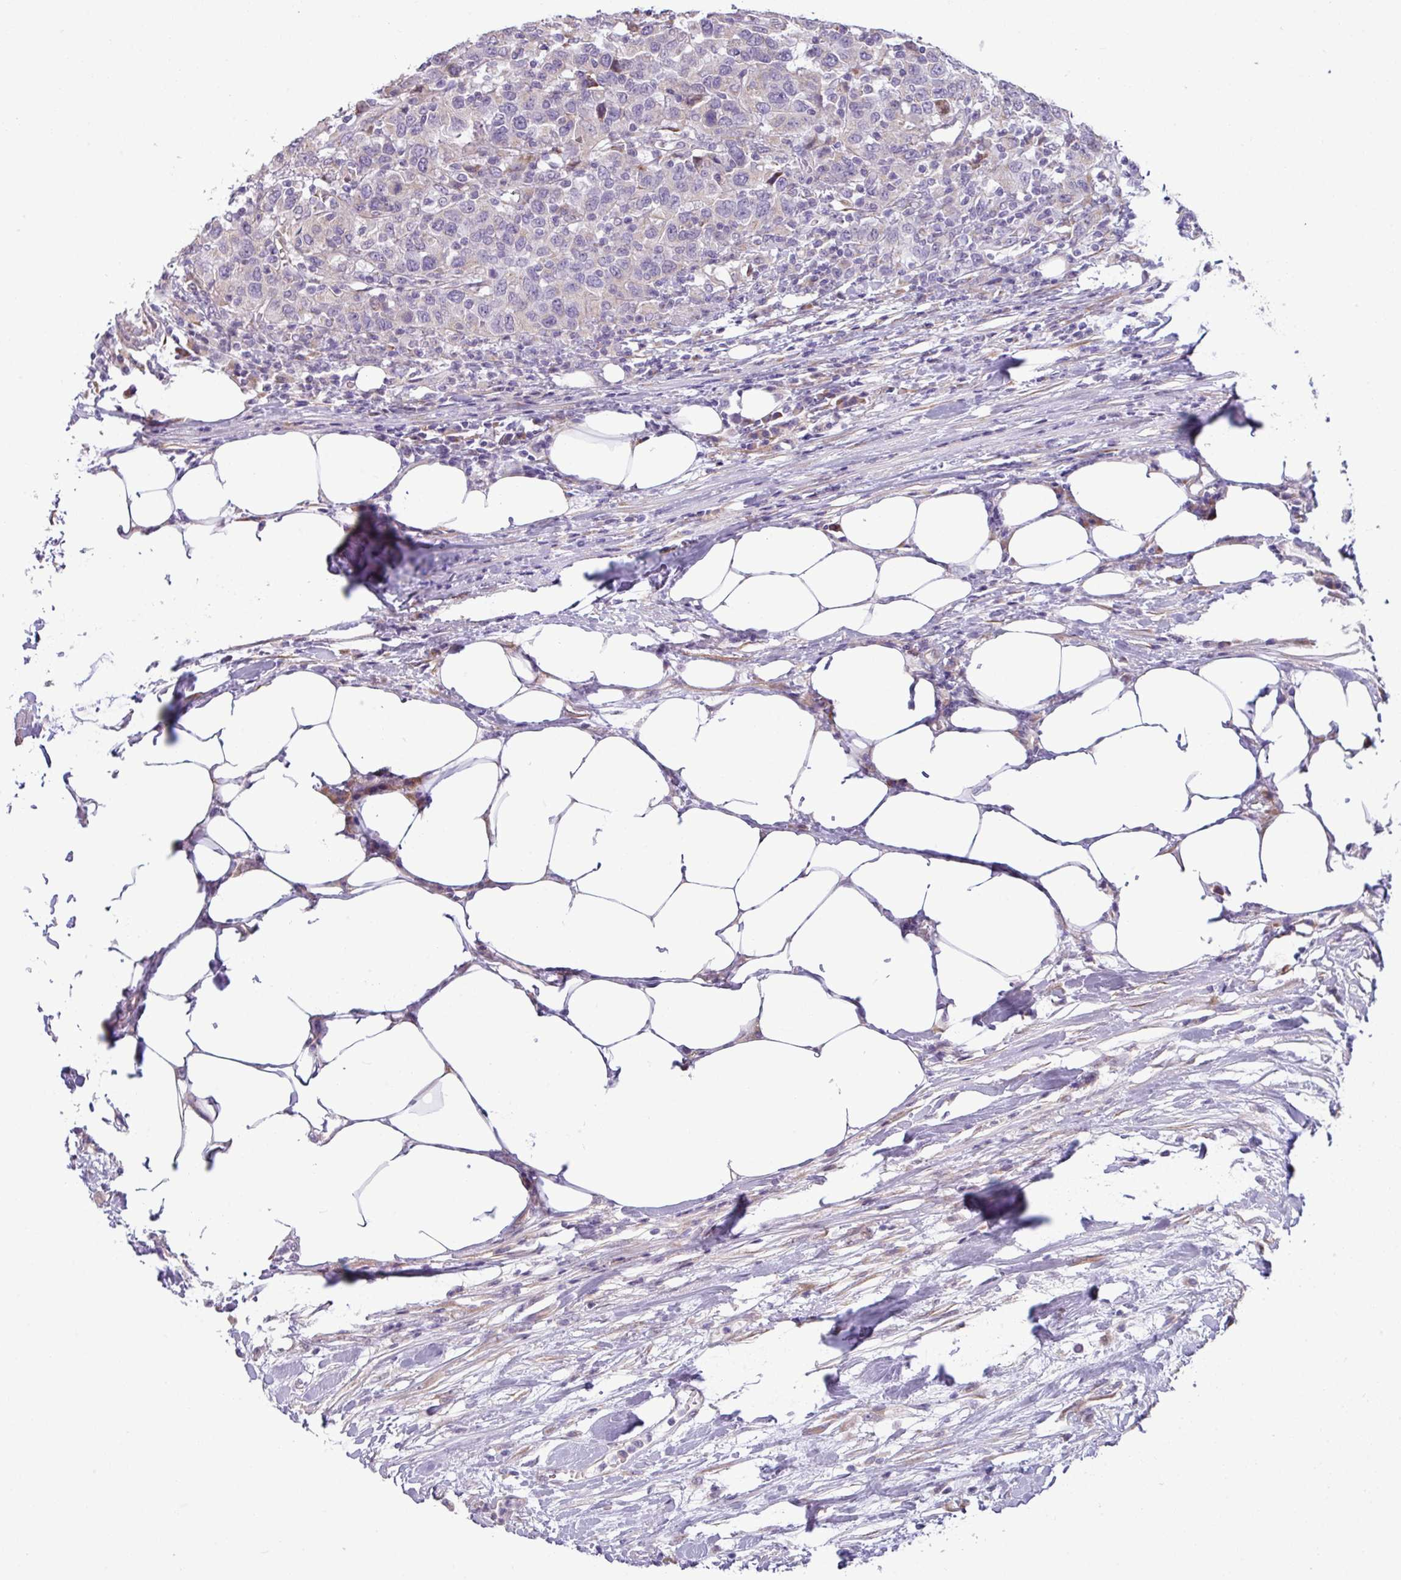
{"staining": {"intensity": "negative", "quantity": "none", "location": "none"}, "tissue": "urothelial cancer", "cell_type": "Tumor cells", "image_type": "cancer", "snomed": [{"axis": "morphology", "description": "Urothelial carcinoma, High grade"}, {"axis": "topography", "description": "Urinary bladder"}], "caption": "IHC image of neoplastic tissue: human urothelial carcinoma (high-grade) stained with DAB displays no significant protein expression in tumor cells.", "gene": "IRGC", "patient": {"sex": "male", "age": 61}}